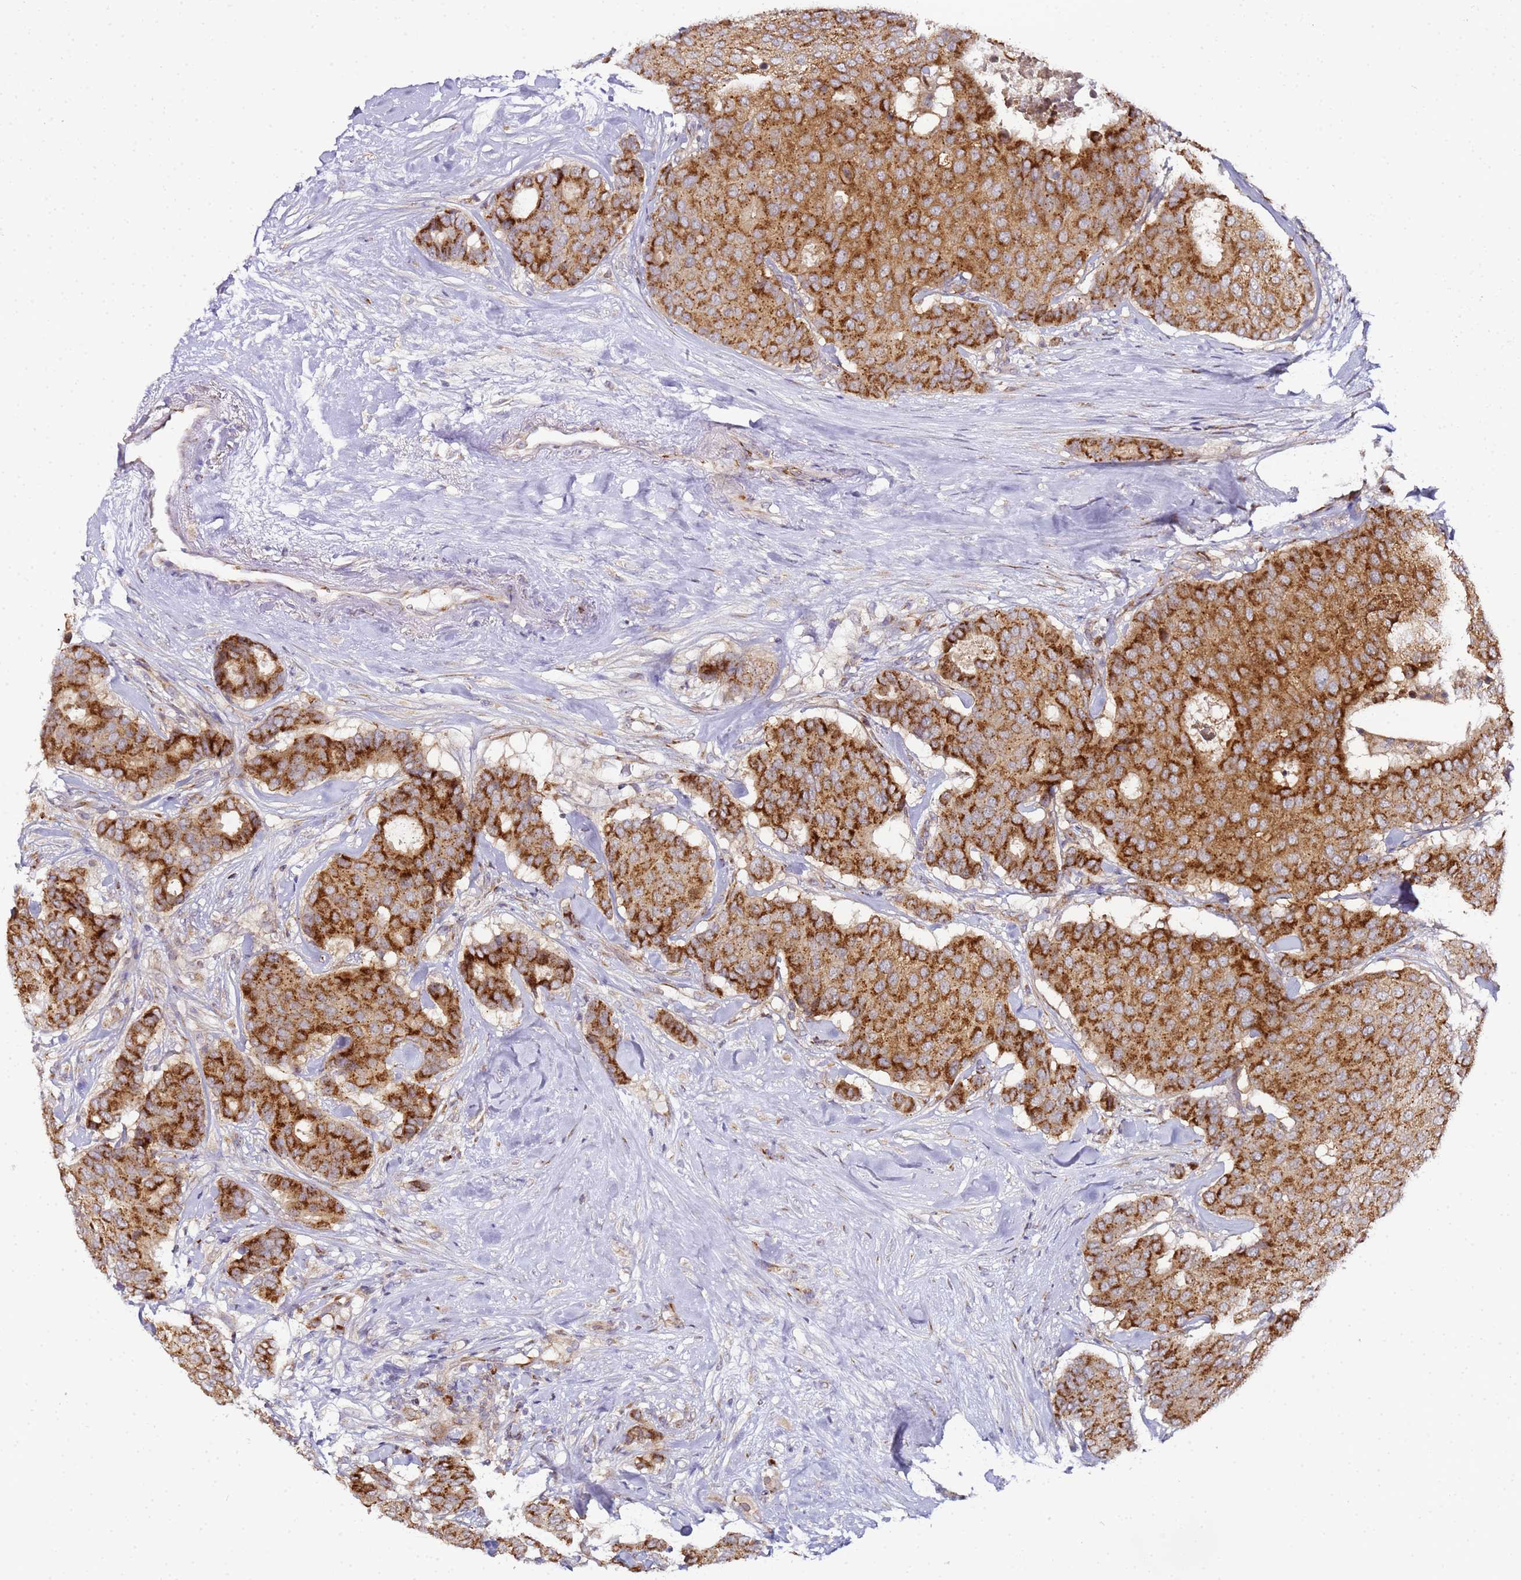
{"staining": {"intensity": "strong", "quantity": ">75%", "location": "cytoplasmic/membranous"}, "tissue": "breast cancer", "cell_type": "Tumor cells", "image_type": "cancer", "snomed": [{"axis": "morphology", "description": "Duct carcinoma"}, {"axis": "topography", "description": "Breast"}], "caption": "An IHC photomicrograph of neoplastic tissue is shown. Protein staining in brown shows strong cytoplasmic/membranous positivity in breast infiltrating ductal carcinoma within tumor cells. The protein is shown in brown color, while the nuclei are stained blue.", "gene": "MRPL49", "patient": {"sex": "female", "age": 75}}